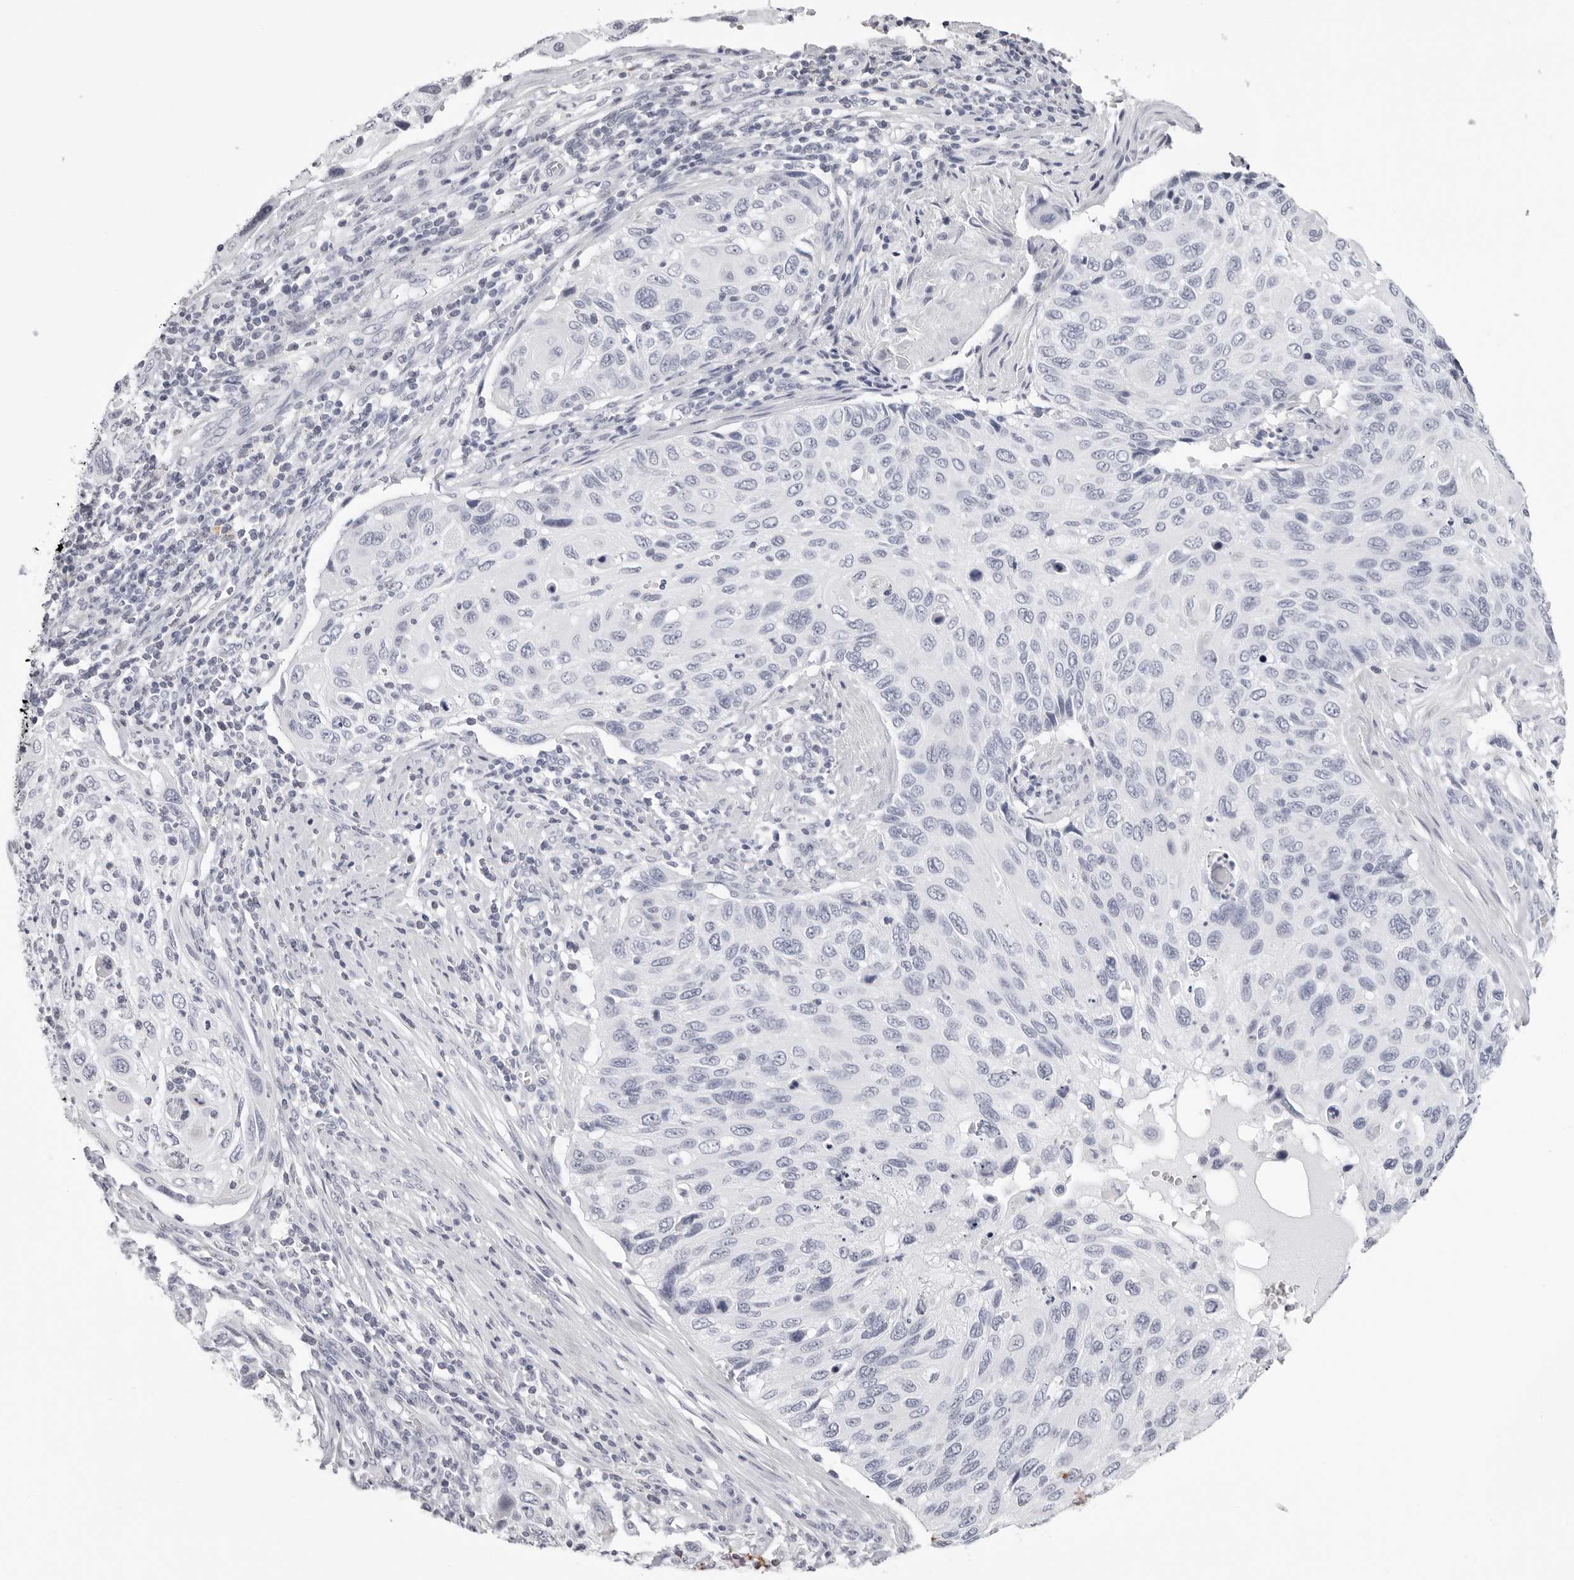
{"staining": {"intensity": "negative", "quantity": "none", "location": "none"}, "tissue": "cervical cancer", "cell_type": "Tumor cells", "image_type": "cancer", "snomed": [{"axis": "morphology", "description": "Squamous cell carcinoma, NOS"}, {"axis": "topography", "description": "Cervix"}], "caption": "Protein analysis of cervical cancer displays no significant positivity in tumor cells. (DAB (3,3'-diaminobenzidine) immunohistochemistry (IHC) with hematoxylin counter stain).", "gene": "CST1", "patient": {"sex": "female", "age": 70}}